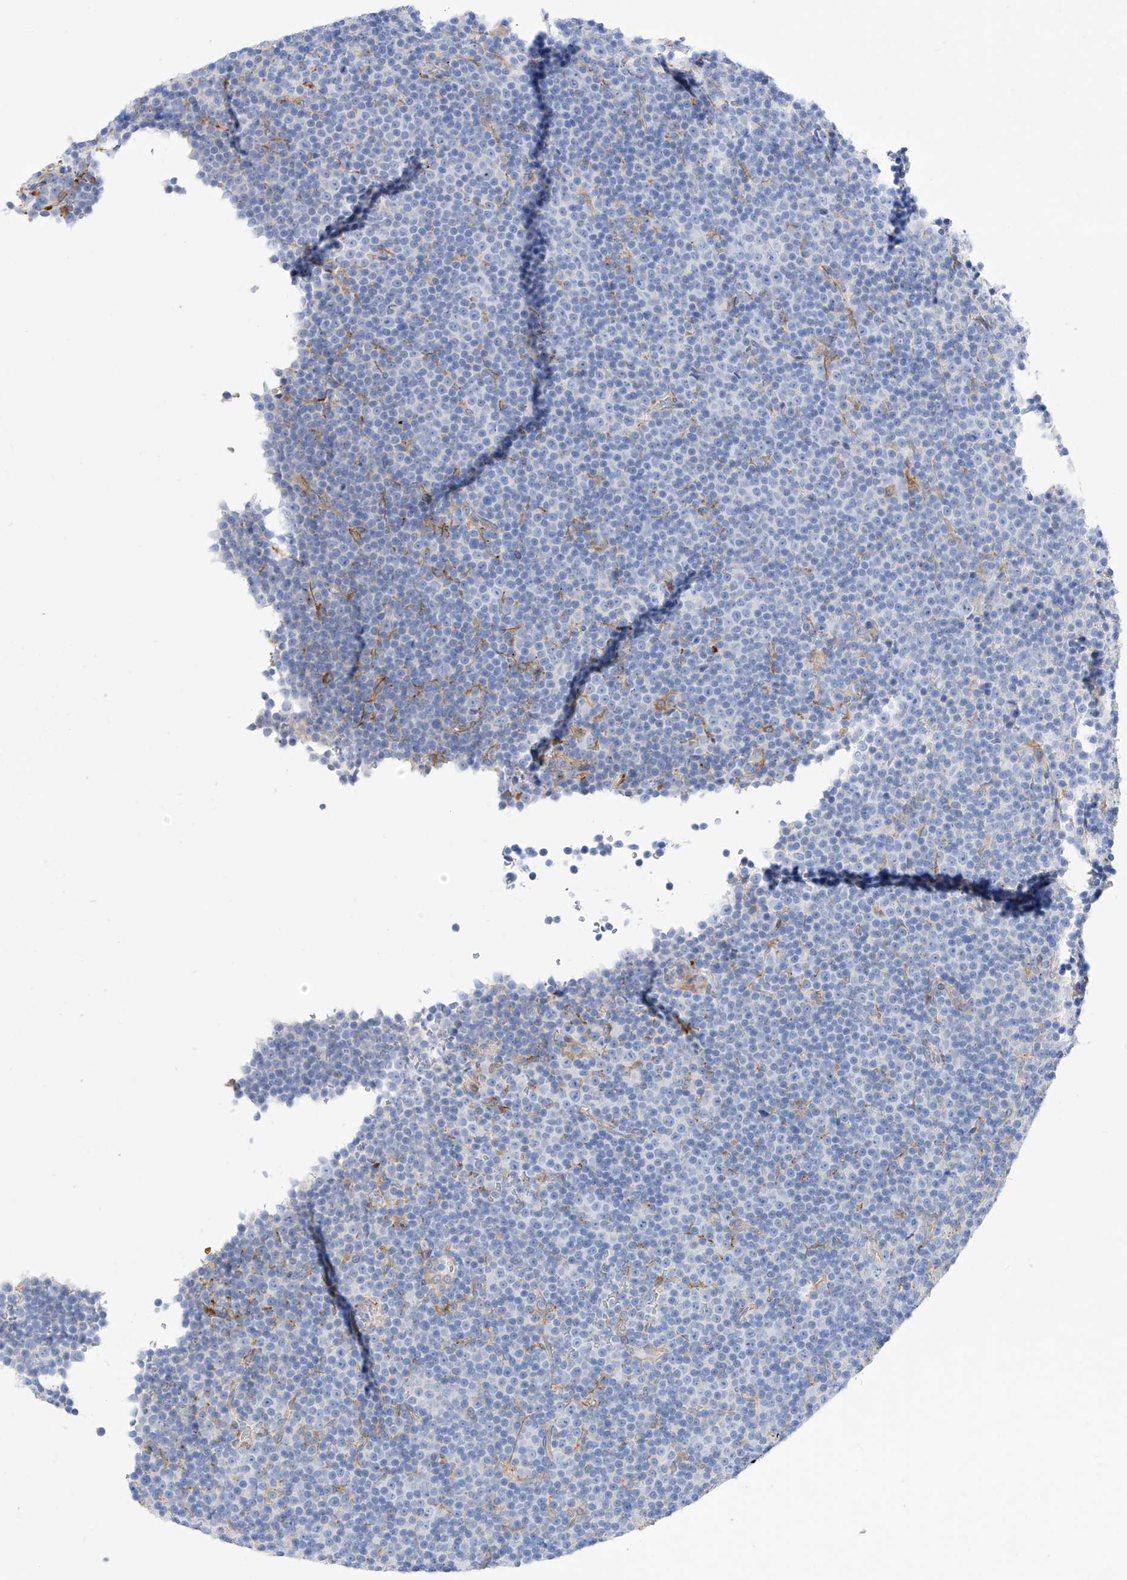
{"staining": {"intensity": "negative", "quantity": "none", "location": "none"}, "tissue": "lymphoma", "cell_type": "Tumor cells", "image_type": "cancer", "snomed": [{"axis": "morphology", "description": "Malignant lymphoma, non-Hodgkin's type, Low grade"}, {"axis": "topography", "description": "Lymph node"}], "caption": "This is a micrograph of IHC staining of malignant lymphoma, non-Hodgkin's type (low-grade), which shows no staining in tumor cells.", "gene": "ZNF653", "patient": {"sex": "female", "age": 67}}